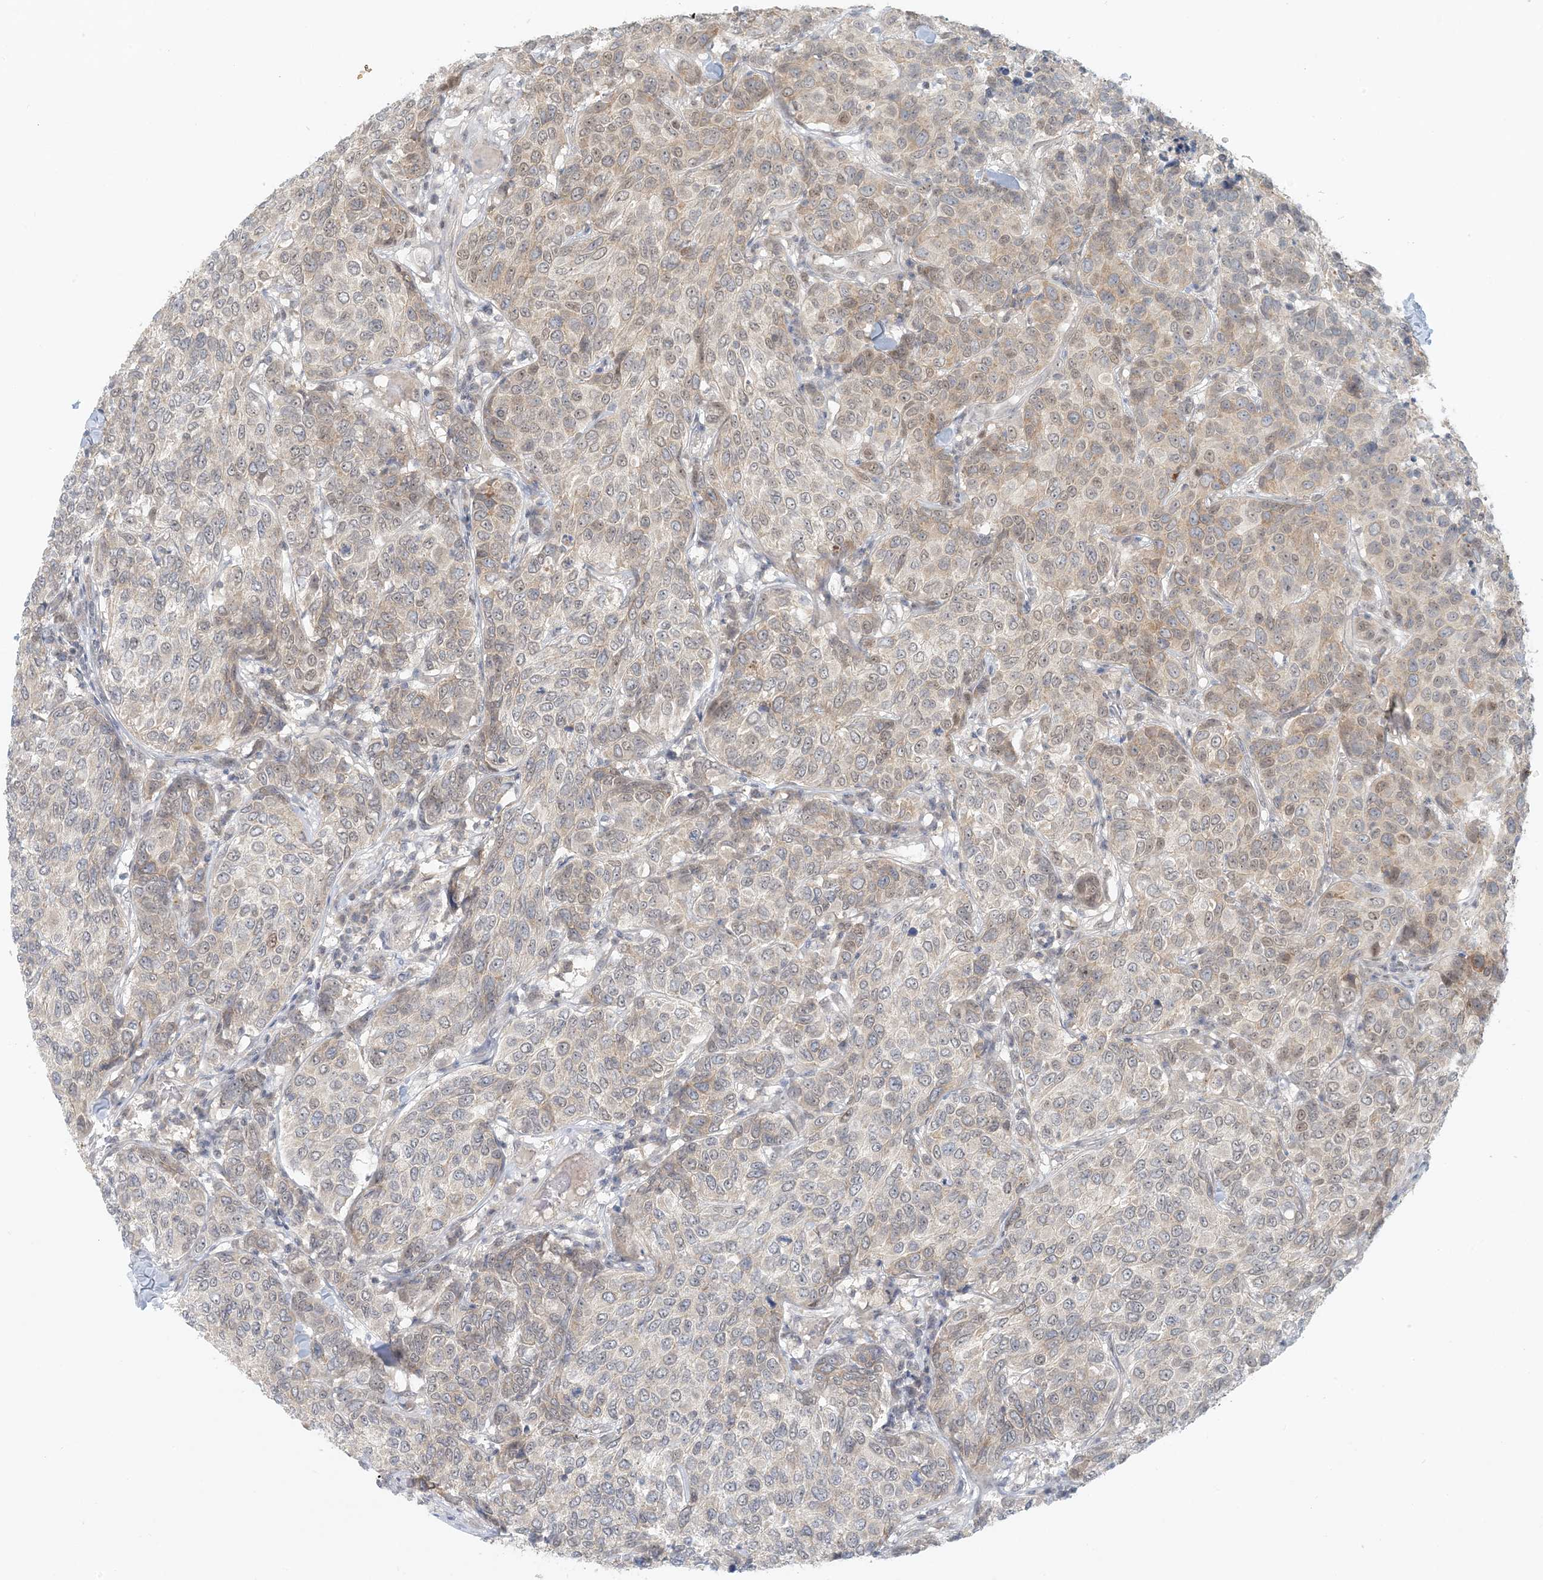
{"staining": {"intensity": "weak", "quantity": ">75%", "location": "cytoplasmic/membranous,nuclear"}, "tissue": "breast cancer", "cell_type": "Tumor cells", "image_type": "cancer", "snomed": [{"axis": "morphology", "description": "Duct carcinoma"}, {"axis": "topography", "description": "Breast"}], "caption": "DAB immunohistochemical staining of human breast cancer exhibits weak cytoplasmic/membranous and nuclear protein expression in approximately >75% of tumor cells.", "gene": "OBI1", "patient": {"sex": "female", "age": 55}}